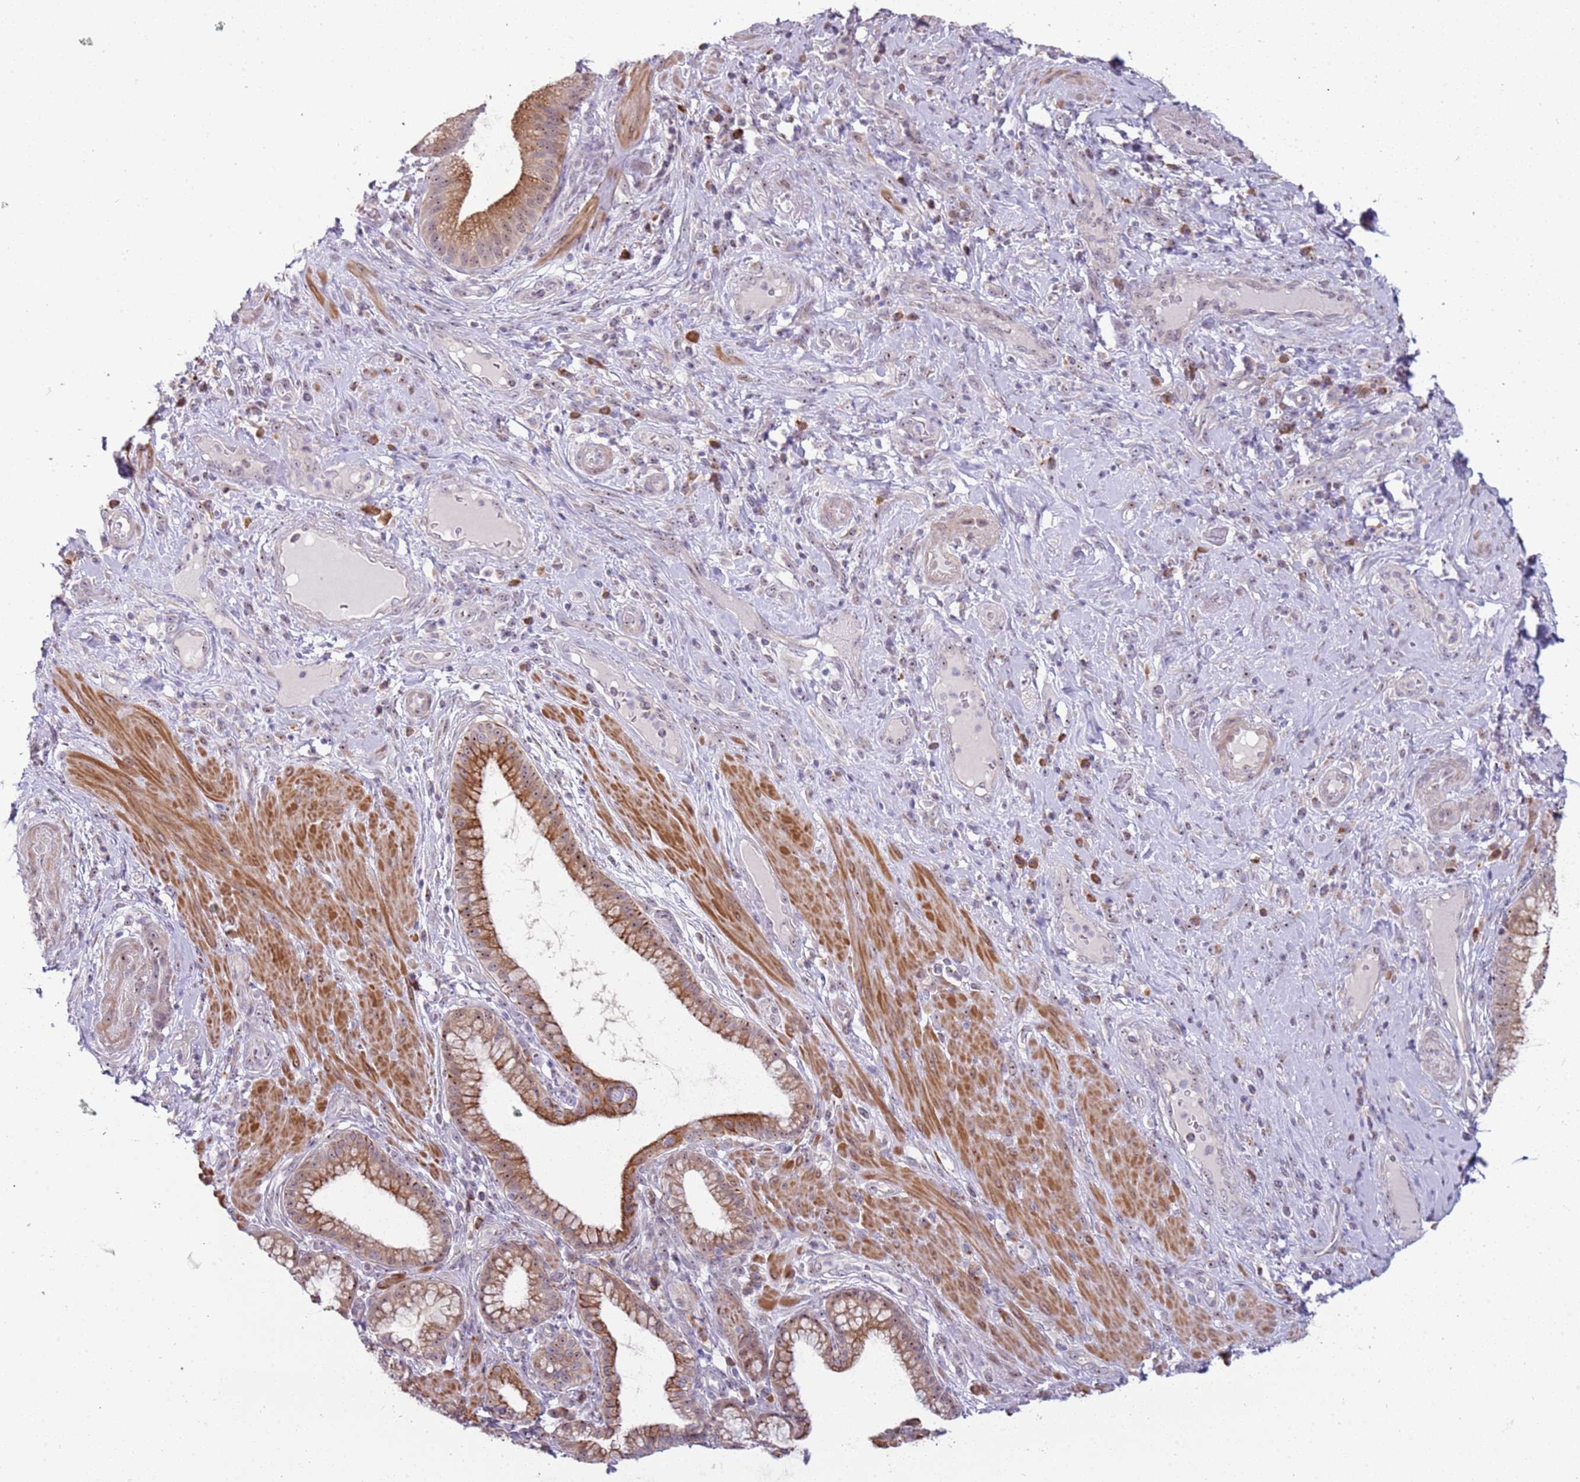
{"staining": {"intensity": "moderate", "quantity": ">75%", "location": "cytoplasmic/membranous,nuclear"}, "tissue": "pancreatic cancer", "cell_type": "Tumor cells", "image_type": "cancer", "snomed": [{"axis": "morphology", "description": "Adenocarcinoma, NOS"}, {"axis": "topography", "description": "Pancreas"}], "caption": "Pancreatic cancer (adenocarcinoma) stained with immunohistochemistry (IHC) displays moderate cytoplasmic/membranous and nuclear expression in approximately >75% of tumor cells. (Brightfield microscopy of DAB IHC at high magnification).", "gene": "UCMA", "patient": {"sex": "male", "age": 72}}